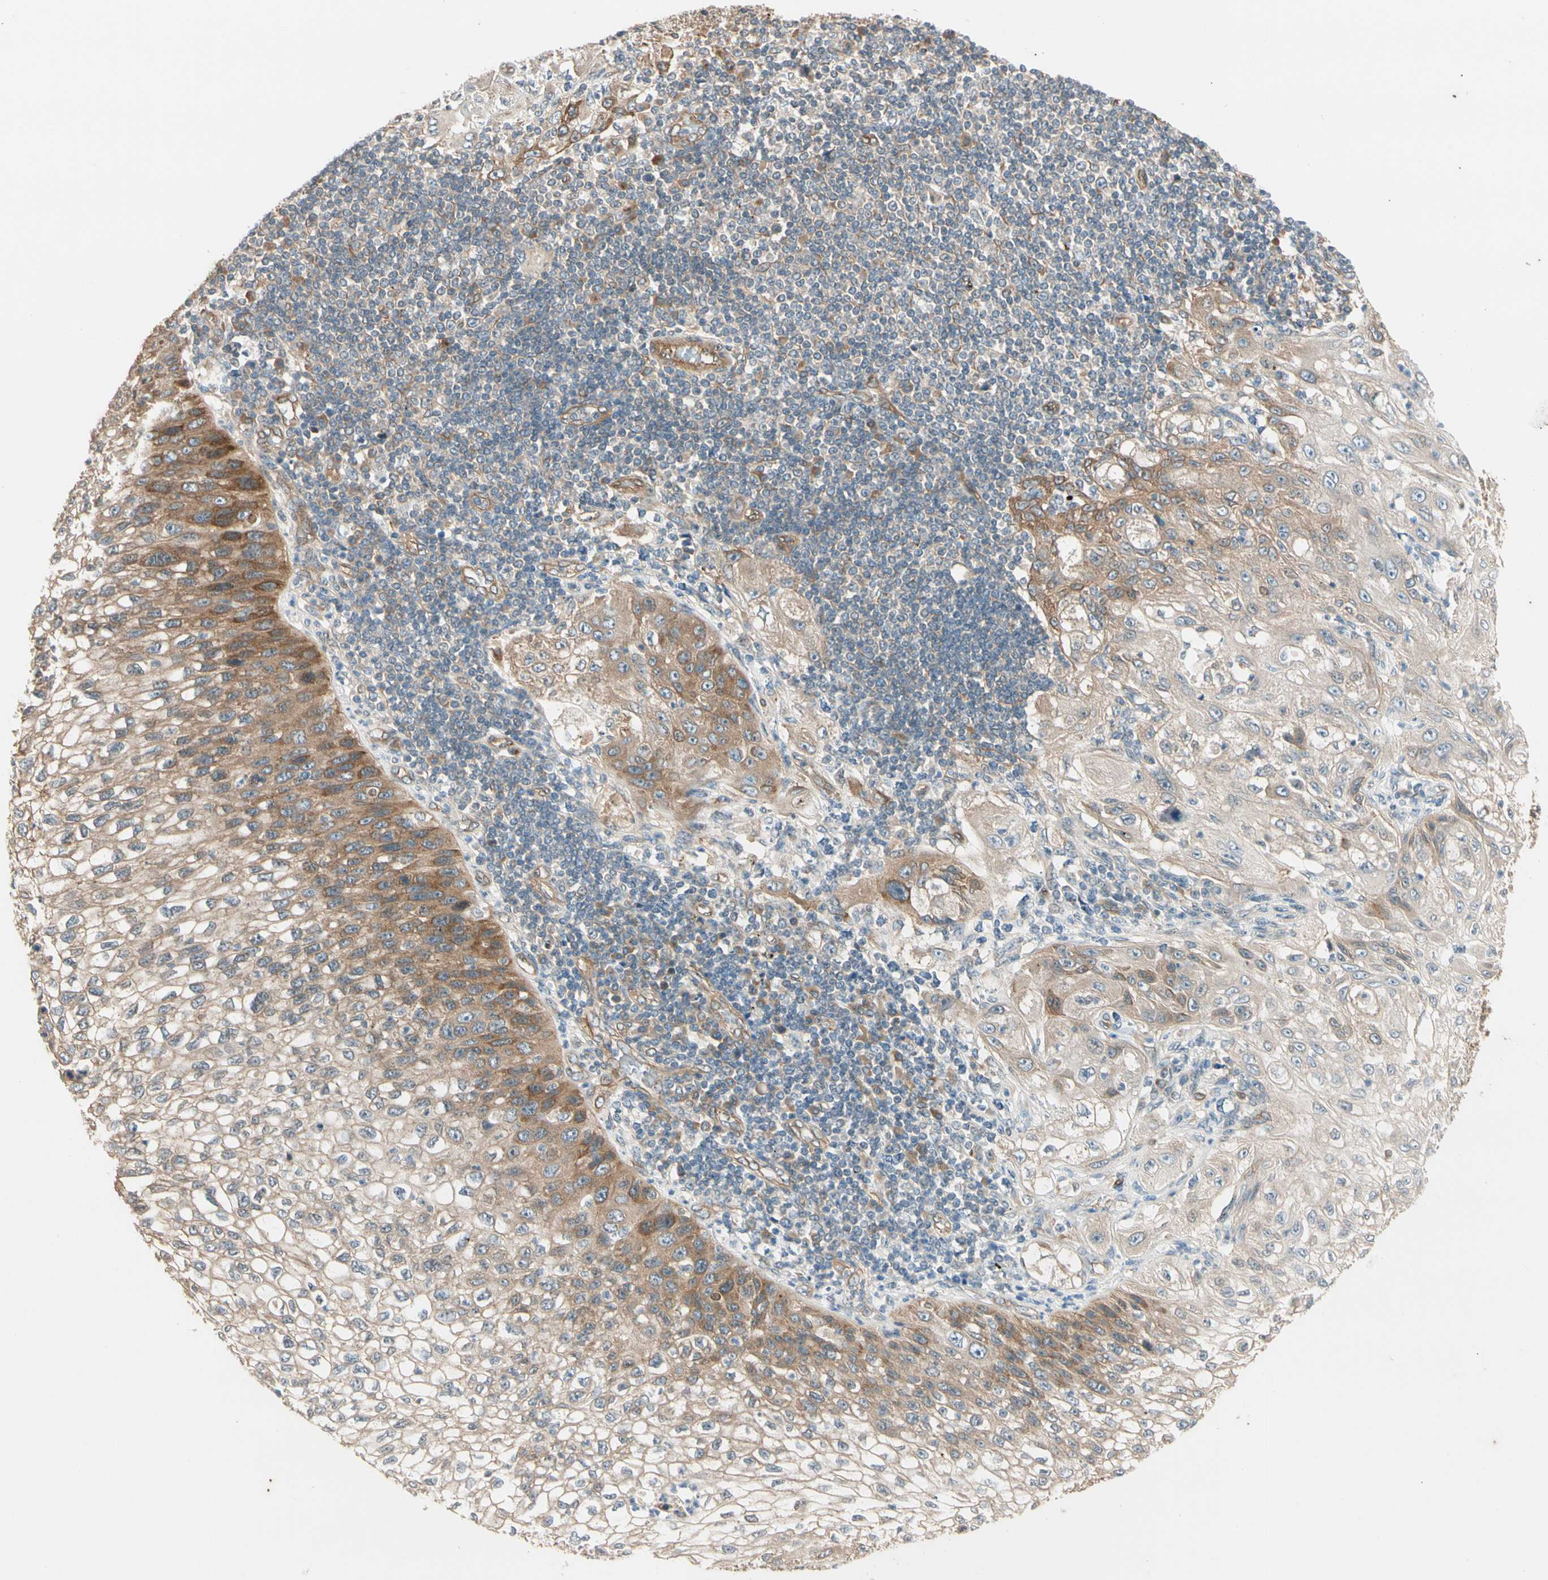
{"staining": {"intensity": "moderate", "quantity": ">75%", "location": "cytoplasmic/membranous"}, "tissue": "lung cancer", "cell_type": "Tumor cells", "image_type": "cancer", "snomed": [{"axis": "morphology", "description": "Inflammation, NOS"}, {"axis": "morphology", "description": "Squamous cell carcinoma, NOS"}, {"axis": "topography", "description": "Lymph node"}, {"axis": "topography", "description": "Soft tissue"}, {"axis": "topography", "description": "Lung"}], "caption": "Lung cancer (squamous cell carcinoma) tissue shows moderate cytoplasmic/membranous positivity in approximately >75% of tumor cells, visualized by immunohistochemistry. The staining was performed using DAB to visualize the protein expression in brown, while the nuclei were stained in blue with hematoxylin (Magnification: 20x).", "gene": "ROCK2", "patient": {"sex": "male", "age": 66}}